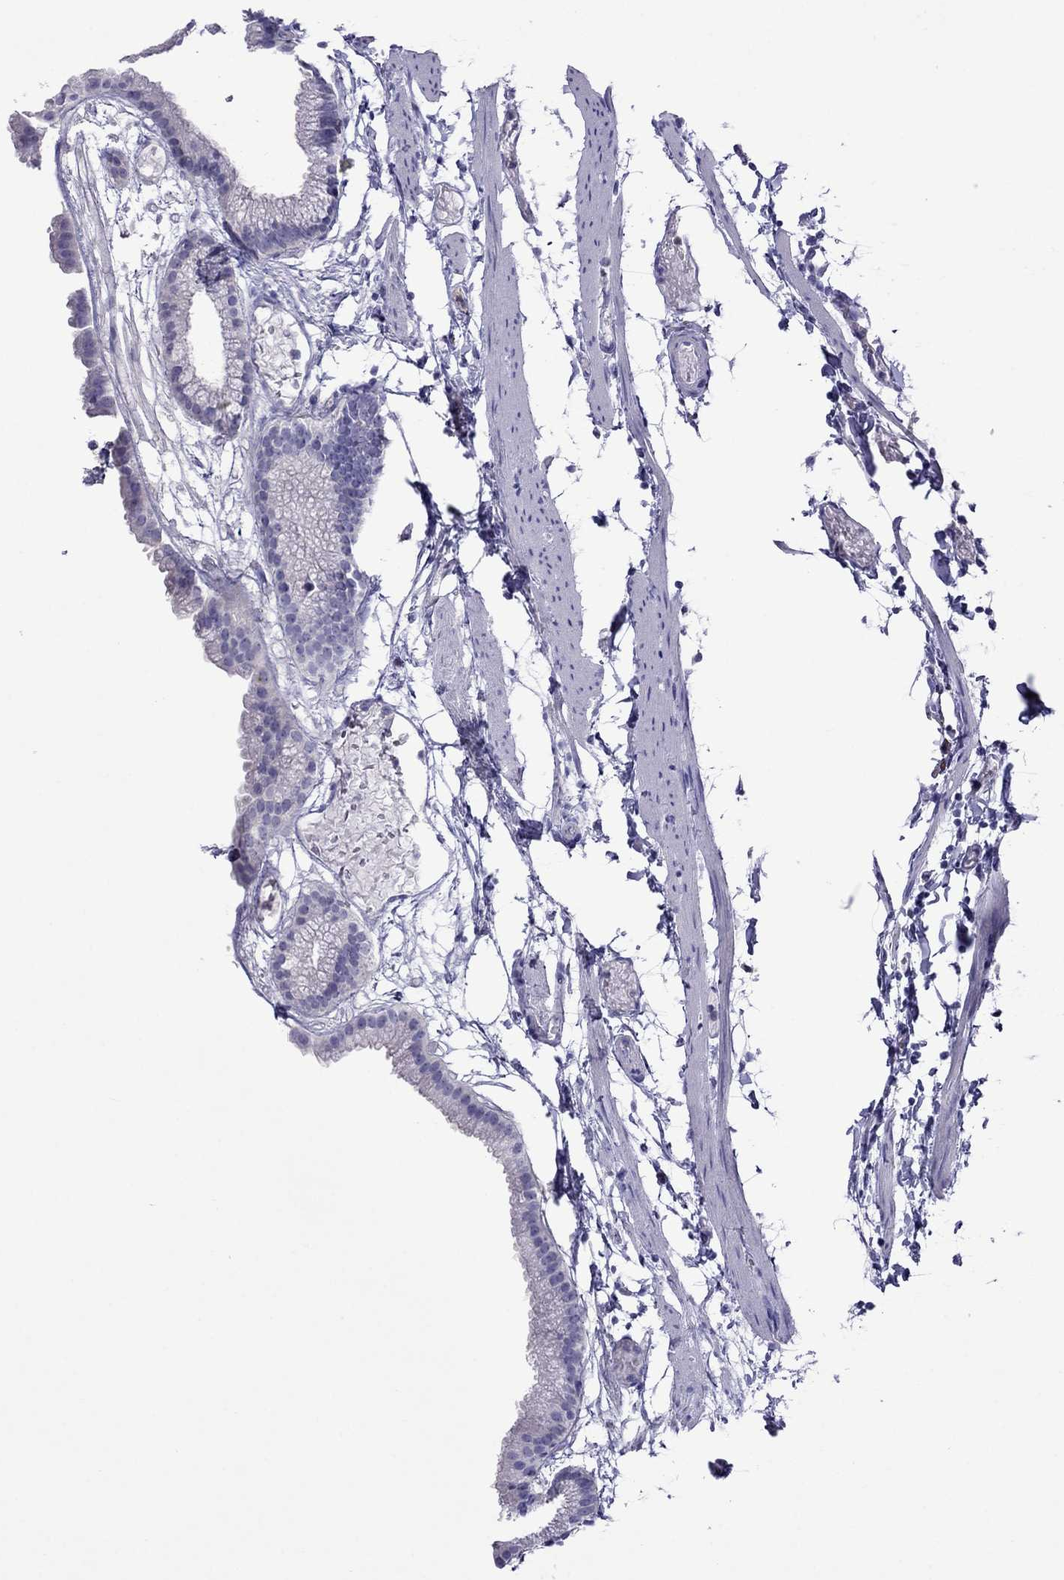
{"staining": {"intensity": "negative", "quantity": "none", "location": "none"}, "tissue": "gallbladder", "cell_type": "Glandular cells", "image_type": "normal", "snomed": [{"axis": "morphology", "description": "Normal tissue, NOS"}, {"axis": "topography", "description": "Gallbladder"}], "caption": "A high-resolution micrograph shows IHC staining of unremarkable gallbladder, which displays no significant positivity in glandular cells.", "gene": "MPZ", "patient": {"sex": "female", "age": 45}}